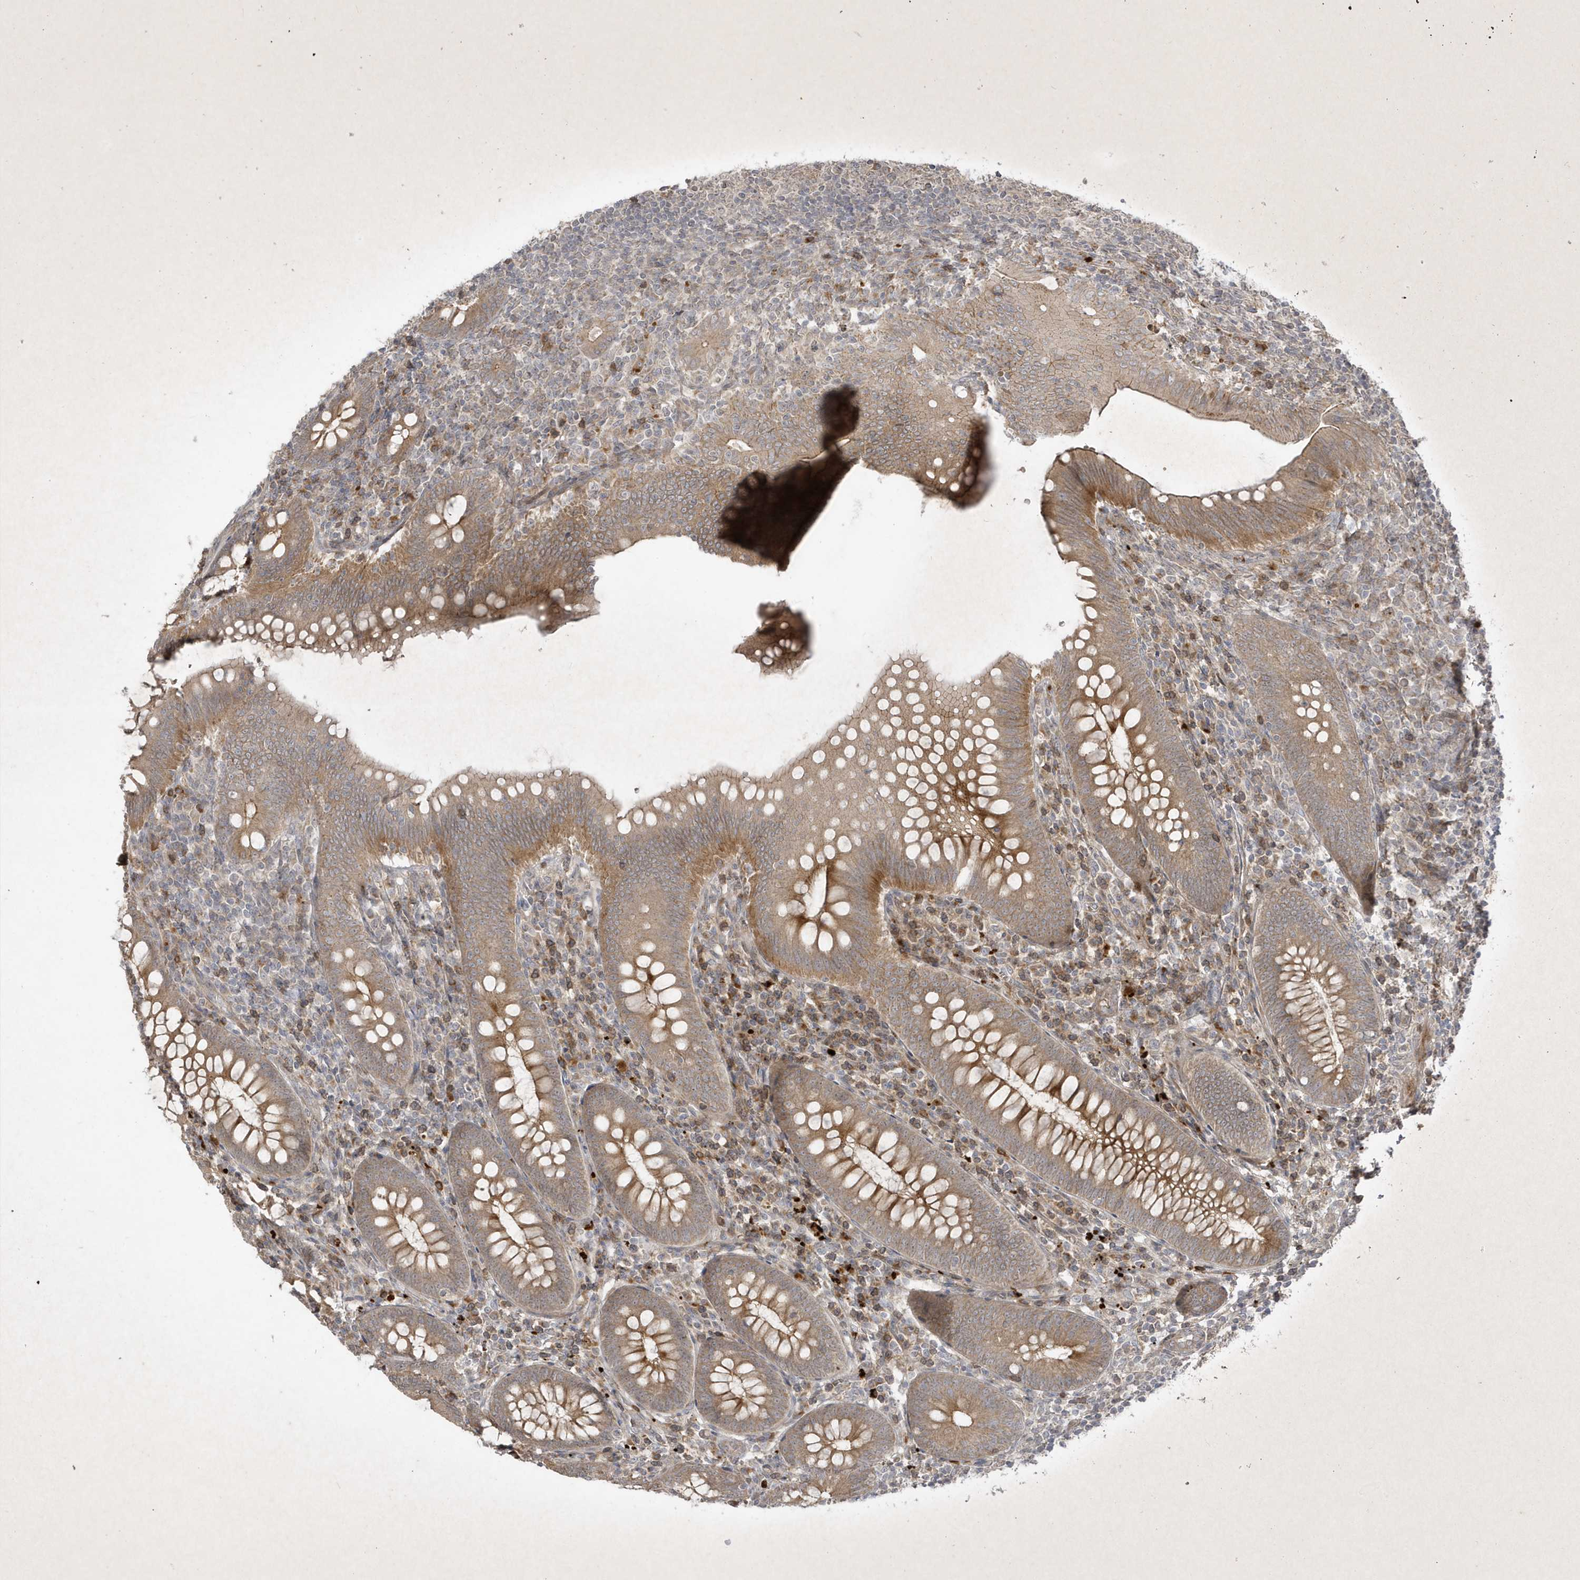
{"staining": {"intensity": "strong", "quantity": "<25%", "location": "cytoplasmic/membranous"}, "tissue": "appendix", "cell_type": "Glandular cells", "image_type": "normal", "snomed": [{"axis": "morphology", "description": "Normal tissue, NOS"}, {"axis": "topography", "description": "Appendix"}], "caption": "A brown stain labels strong cytoplasmic/membranous staining of a protein in glandular cells of benign human appendix.", "gene": "FAM83C", "patient": {"sex": "male", "age": 14}}